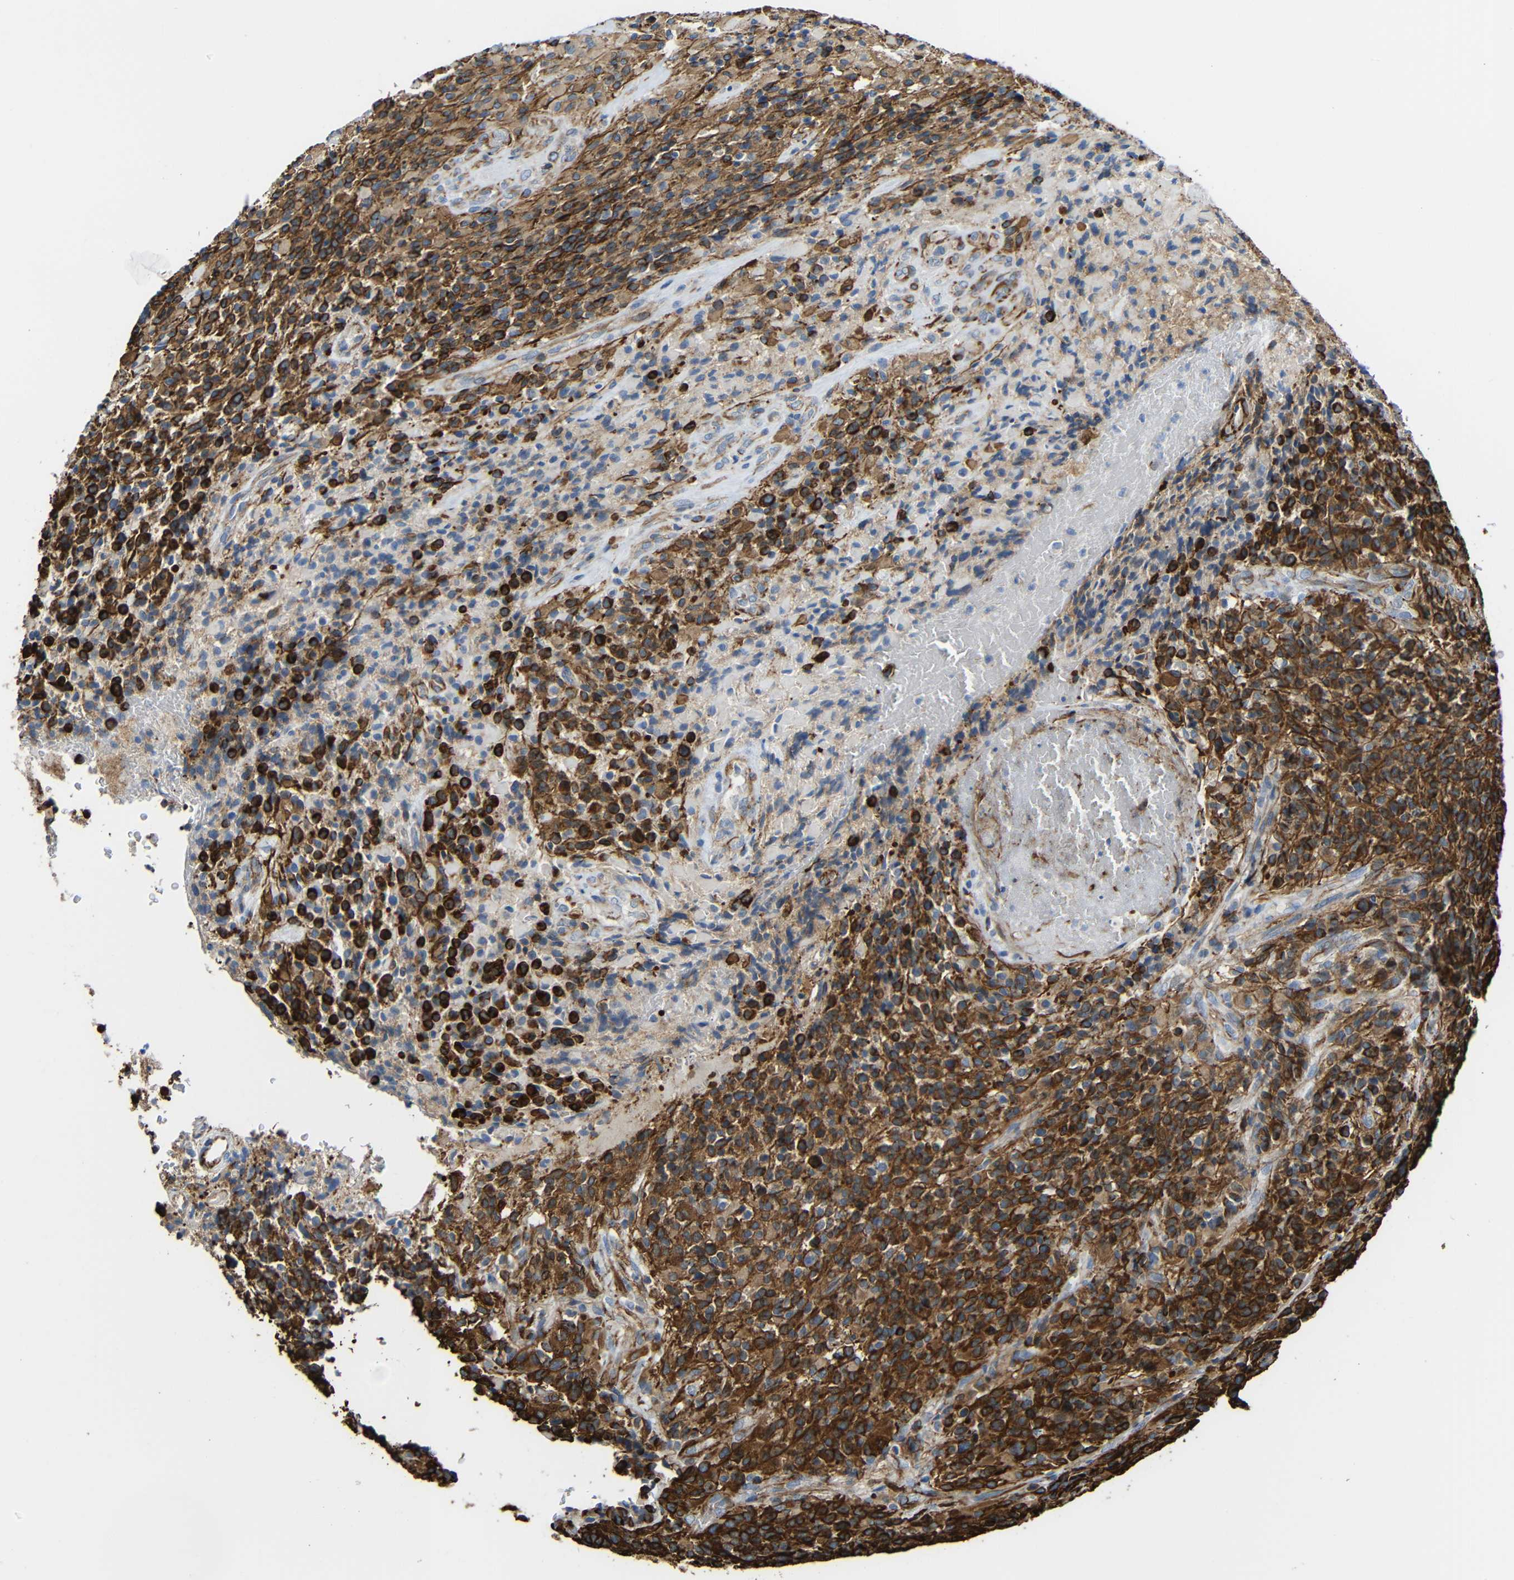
{"staining": {"intensity": "strong", "quantity": ">75%", "location": "cytoplasmic/membranous"}, "tissue": "glioma", "cell_type": "Tumor cells", "image_type": "cancer", "snomed": [{"axis": "morphology", "description": "Glioma, malignant, High grade"}, {"axis": "topography", "description": "Brain"}], "caption": "DAB (3,3'-diaminobenzidine) immunohistochemical staining of glioma shows strong cytoplasmic/membranous protein staining in approximately >75% of tumor cells.", "gene": "IGSF10", "patient": {"sex": "male", "age": 71}}